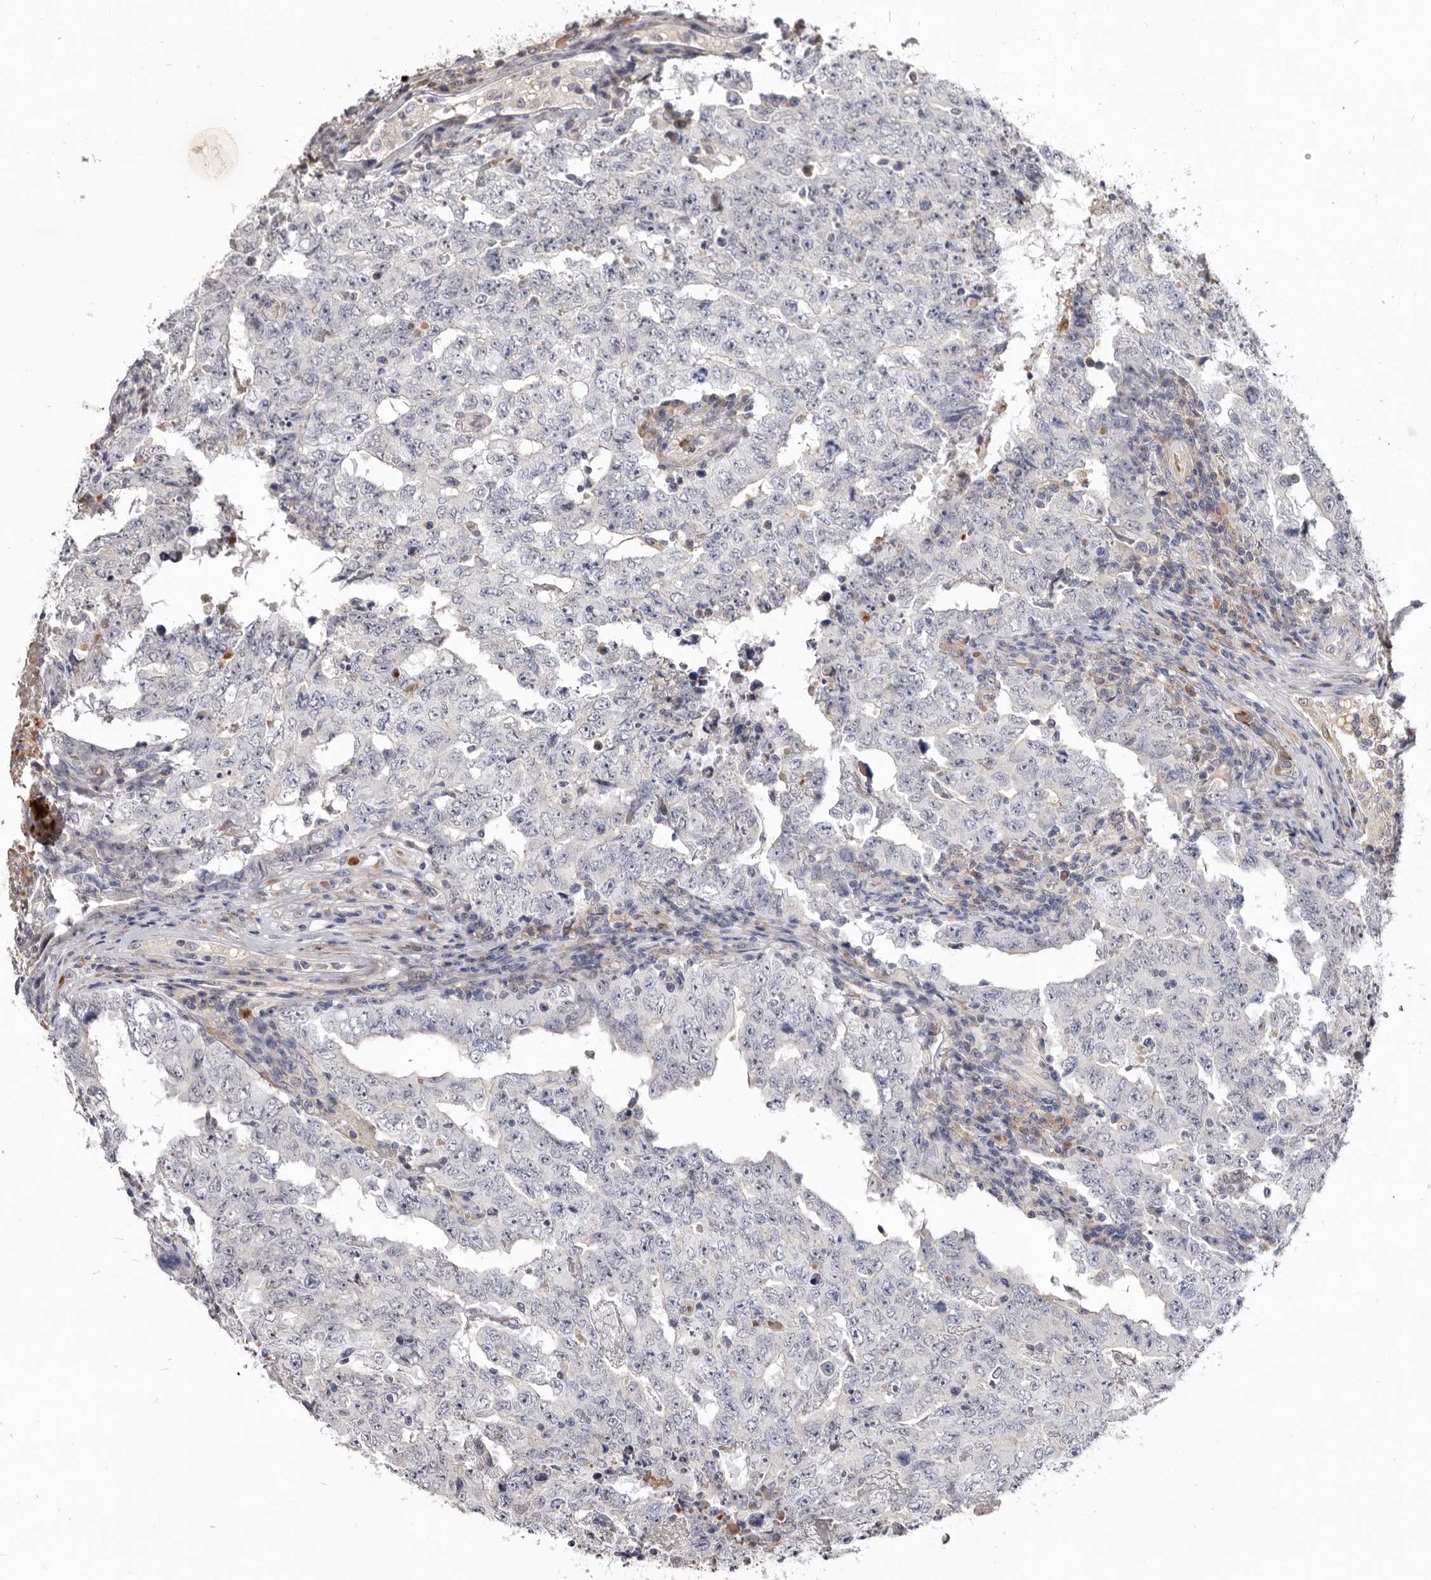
{"staining": {"intensity": "negative", "quantity": "none", "location": "none"}, "tissue": "testis cancer", "cell_type": "Tumor cells", "image_type": "cancer", "snomed": [{"axis": "morphology", "description": "Carcinoma, Embryonal, NOS"}, {"axis": "topography", "description": "Testis"}], "caption": "Immunohistochemistry (IHC) photomicrograph of embryonal carcinoma (testis) stained for a protein (brown), which exhibits no positivity in tumor cells. Nuclei are stained in blue.", "gene": "NENF", "patient": {"sex": "male", "age": 26}}